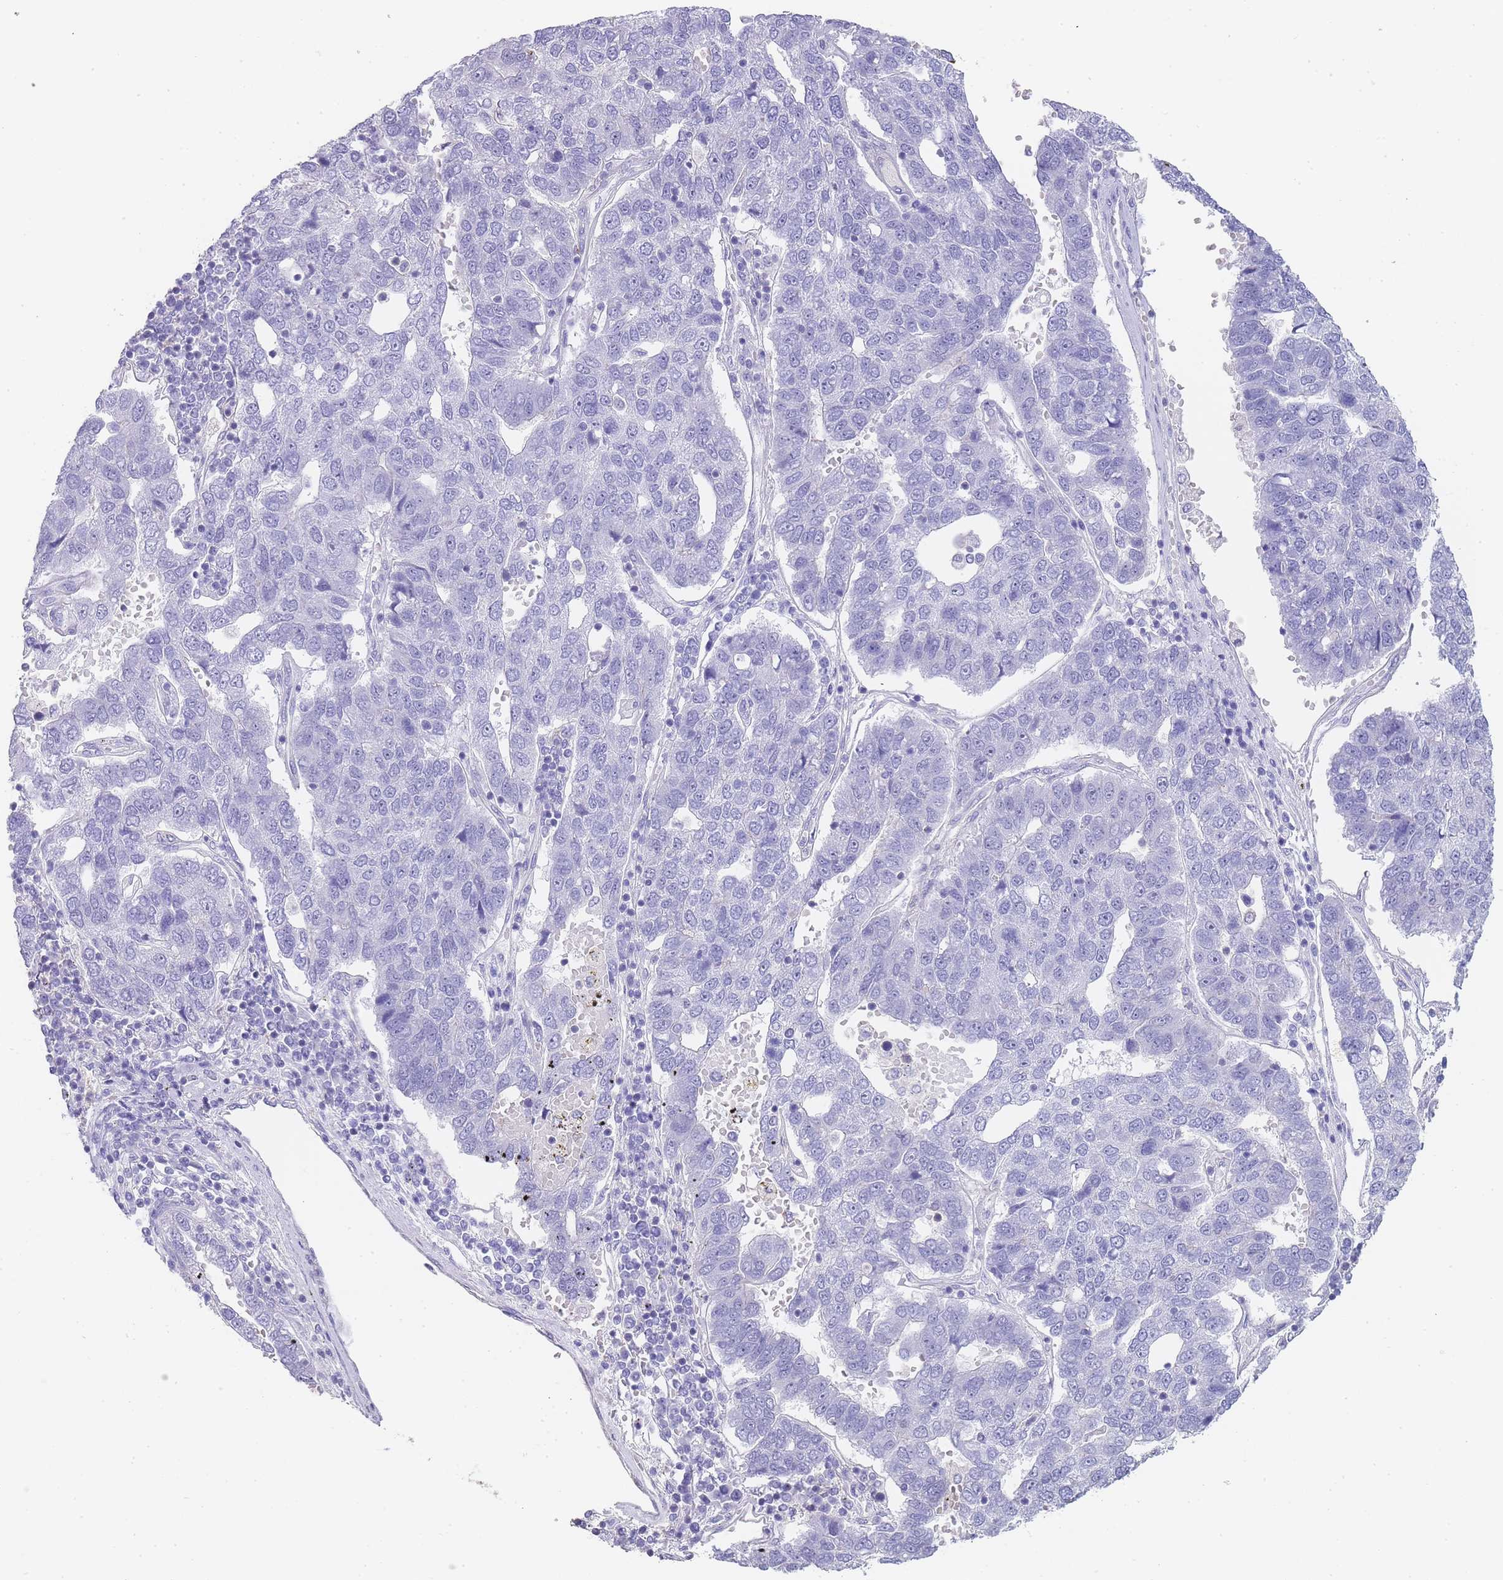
{"staining": {"intensity": "negative", "quantity": "none", "location": "none"}, "tissue": "pancreatic cancer", "cell_type": "Tumor cells", "image_type": "cancer", "snomed": [{"axis": "morphology", "description": "Adenocarcinoma, NOS"}, {"axis": "topography", "description": "Pancreas"}], "caption": "This is an IHC histopathology image of human pancreatic cancer (adenocarcinoma). There is no positivity in tumor cells.", "gene": "NOP14", "patient": {"sex": "female", "age": 61}}